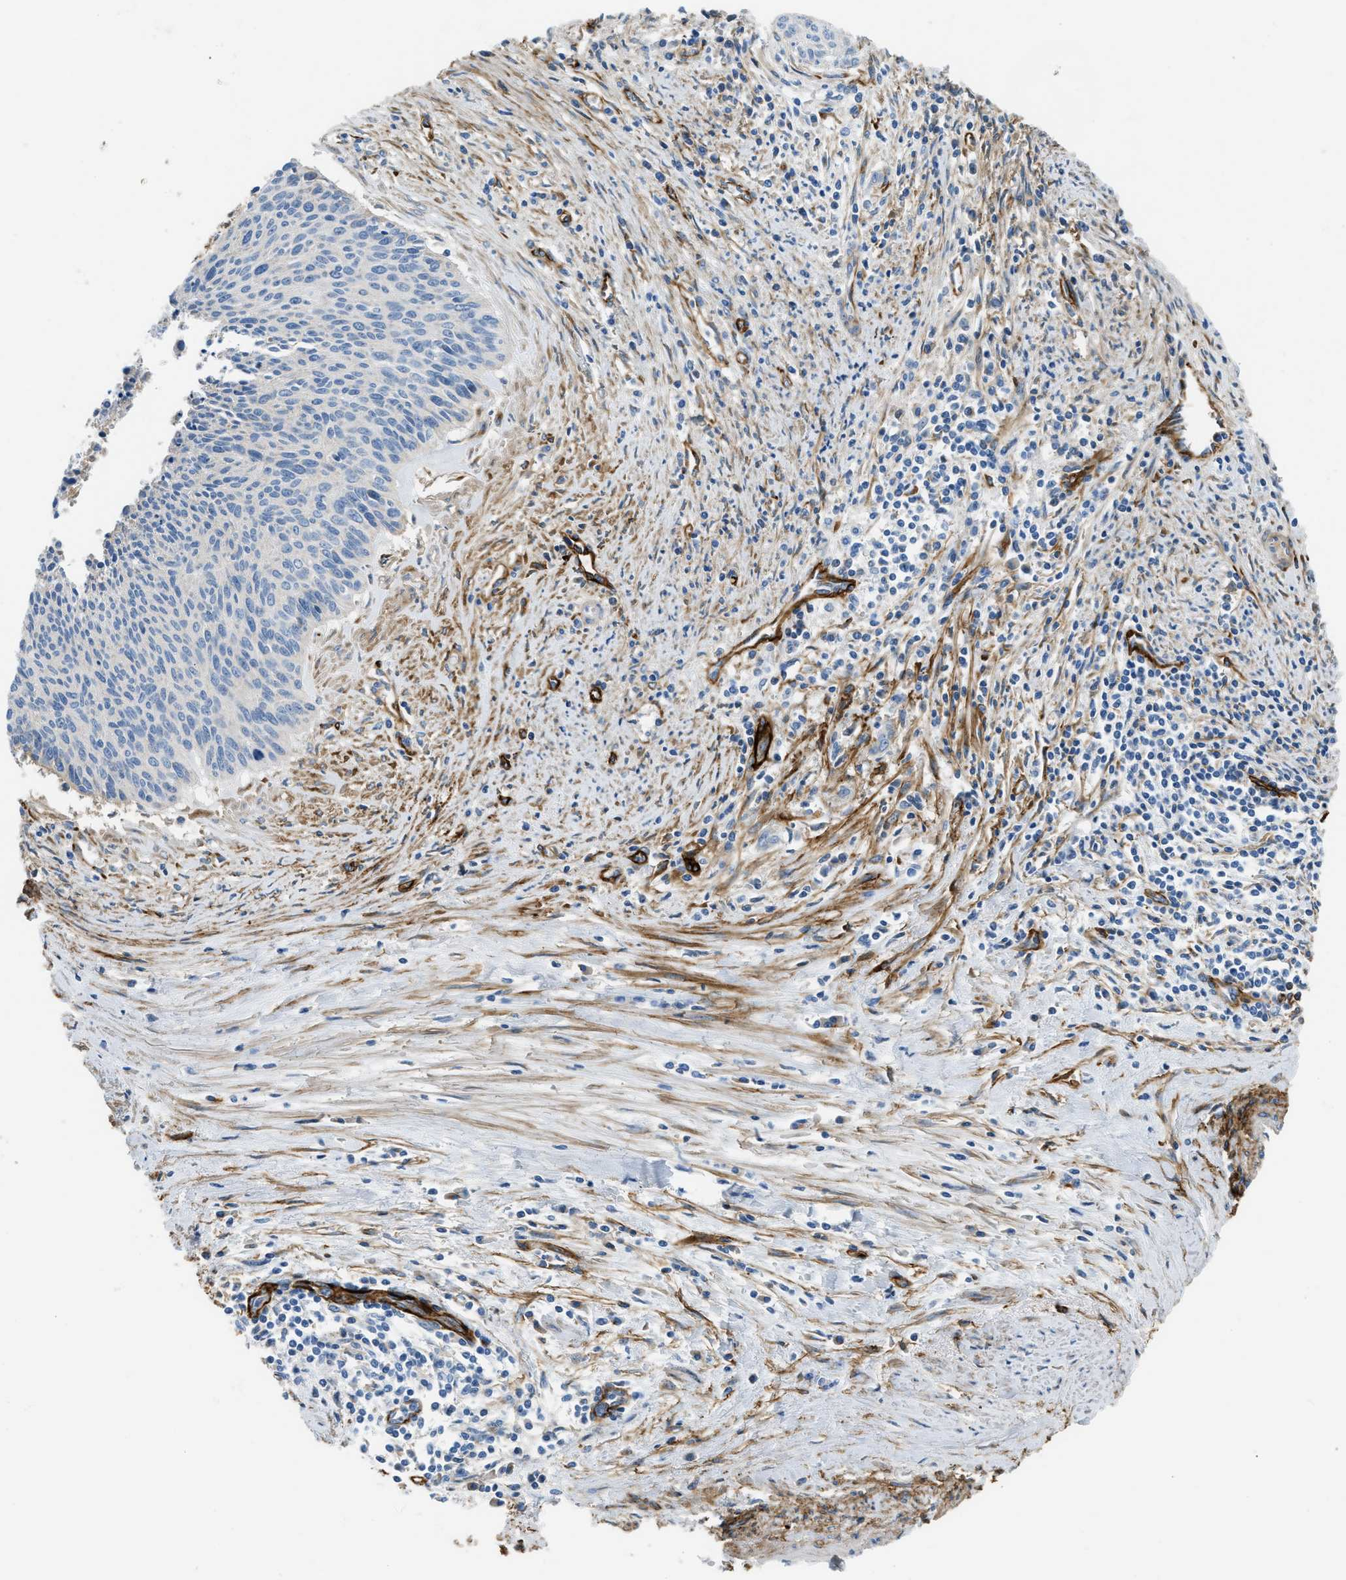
{"staining": {"intensity": "negative", "quantity": "none", "location": "none"}, "tissue": "cervical cancer", "cell_type": "Tumor cells", "image_type": "cancer", "snomed": [{"axis": "morphology", "description": "Squamous cell carcinoma, NOS"}, {"axis": "topography", "description": "Cervix"}], "caption": "DAB (3,3'-diaminobenzidine) immunohistochemical staining of human cervical cancer exhibits no significant expression in tumor cells.", "gene": "COL15A1", "patient": {"sex": "female", "age": 55}}